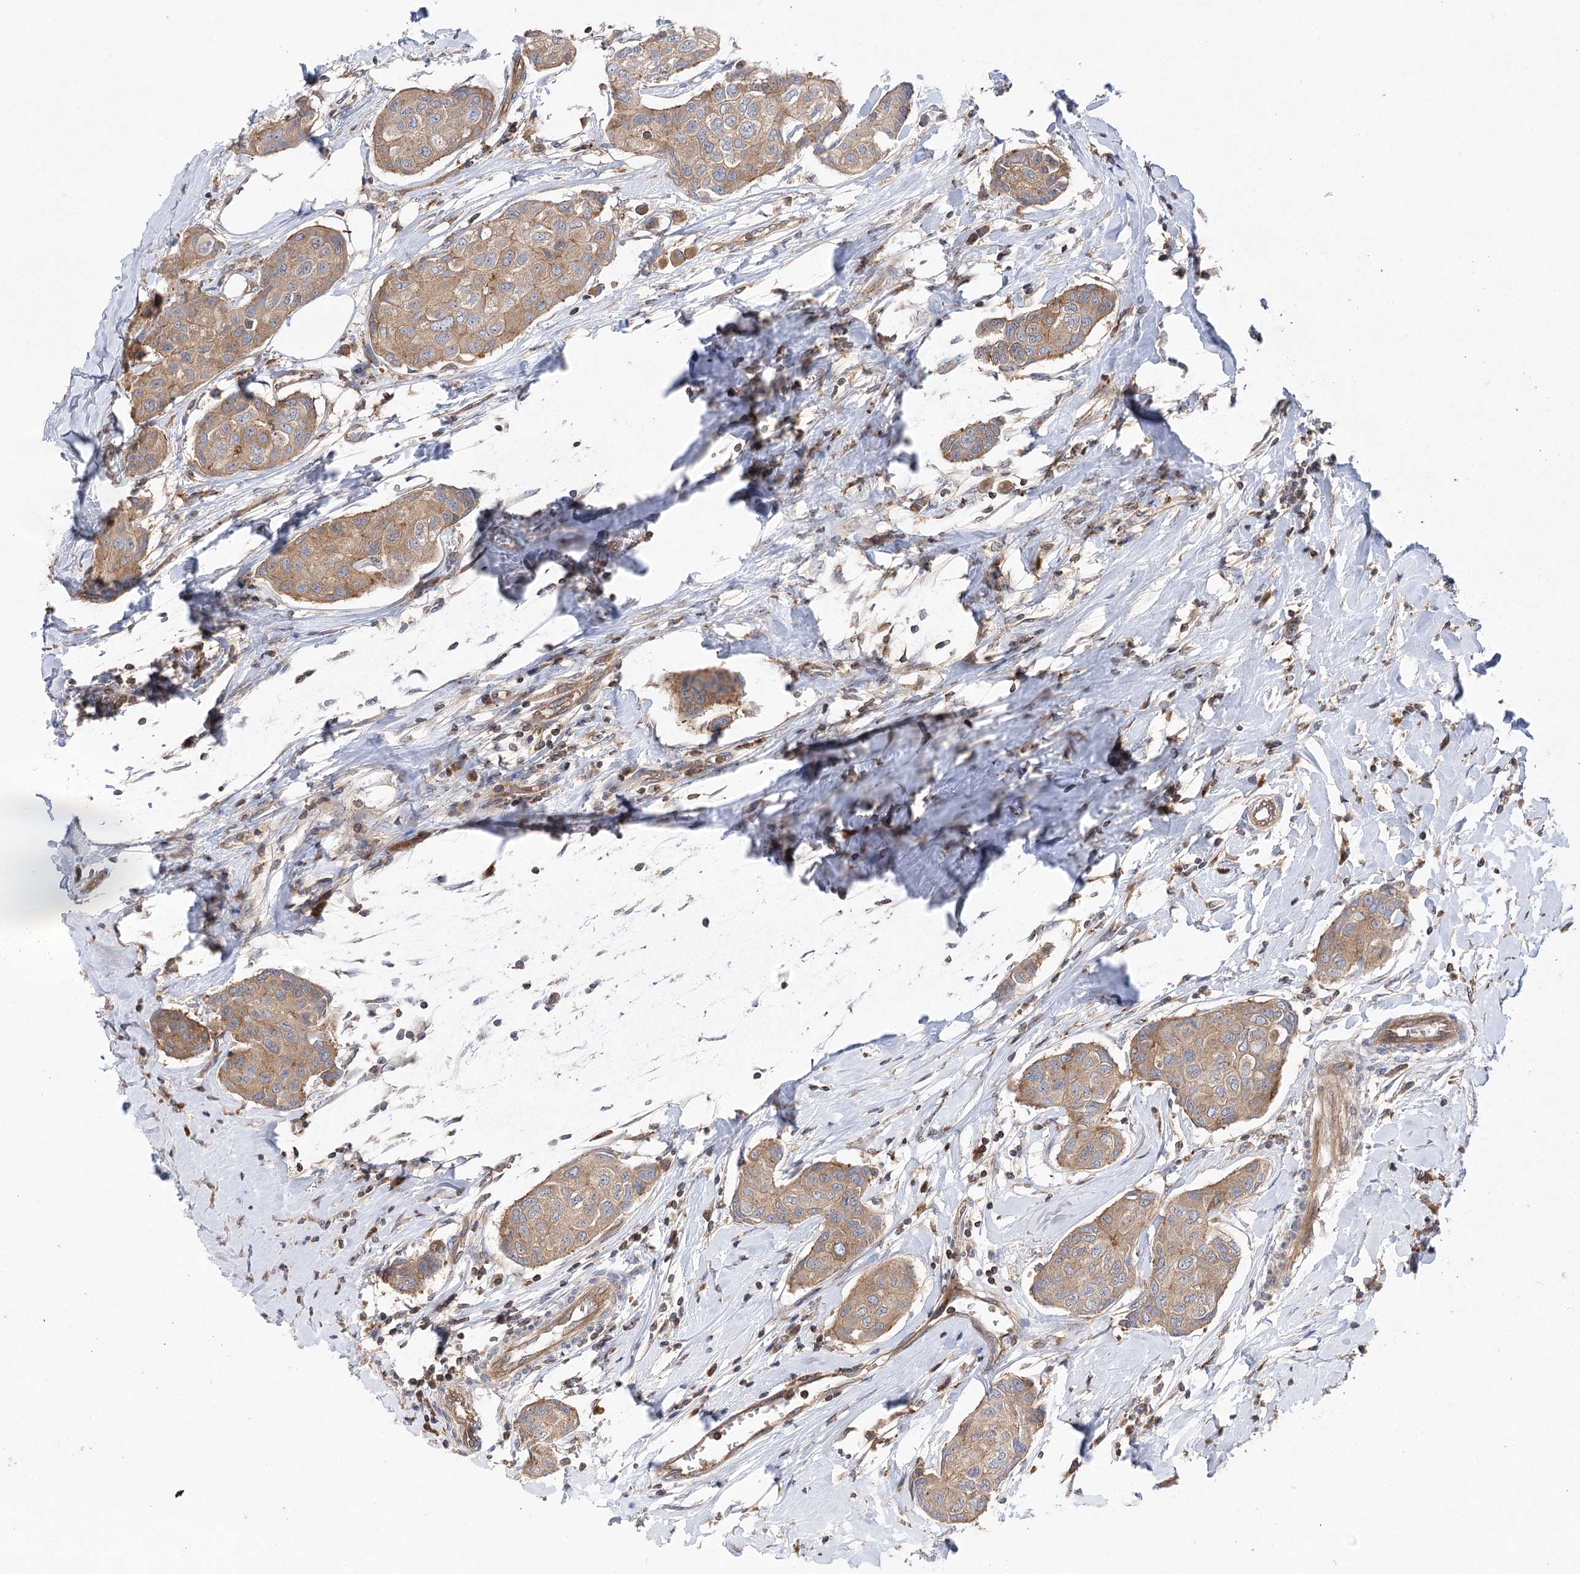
{"staining": {"intensity": "weak", "quantity": "25%-75%", "location": "cytoplasmic/membranous"}, "tissue": "breast cancer", "cell_type": "Tumor cells", "image_type": "cancer", "snomed": [{"axis": "morphology", "description": "Duct carcinoma"}, {"axis": "topography", "description": "Breast"}], "caption": "Infiltrating ductal carcinoma (breast) stained with IHC demonstrates weak cytoplasmic/membranous staining in approximately 25%-75% of tumor cells. Using DAB (brown) and hematoxylin (blue) stains, captured at high magnification using brightfield microscopy.", "gene": "VPS37B", "patient": {"sex": "female", "age": 80}}